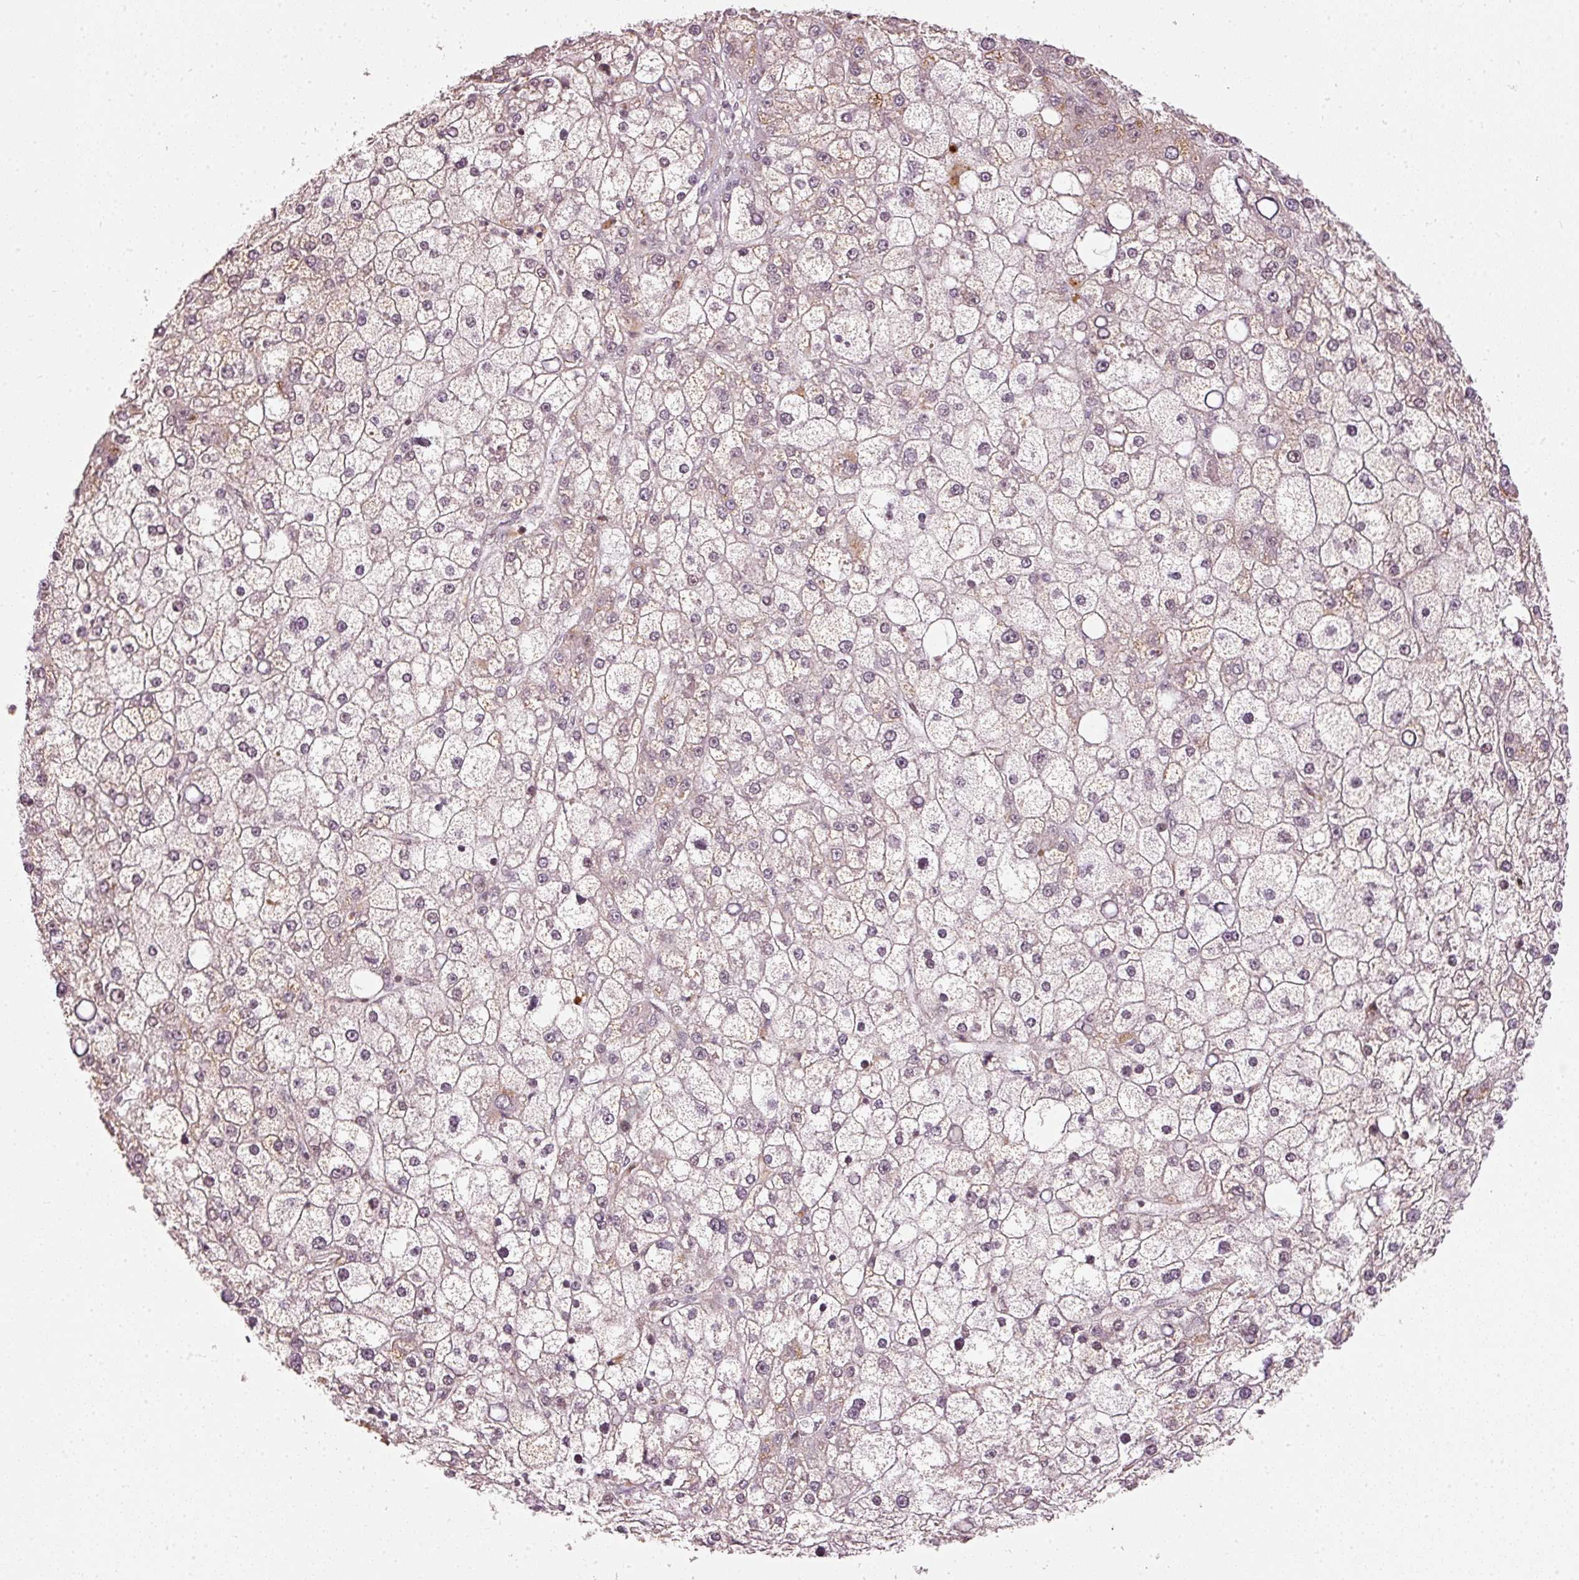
{"staining": {"intensity": "moderate", "quantity": "<25%", "location": "nuclear"}, "tissue": "liver cancer", "cell_type": "Tumor cells", "image_type": "cancer", "snomed": [{"axis": "morphology", "description": "Carcinoma, Hepatocellular, NOS"}, {"axis": "topography", "description": "Liver"}], "caption": "Moderate nuclear staining is appreciated in about <25% of tumor cells in liver cancer.", "gene": "THOC6", "patient": {"sex": "male", "age": 67}}